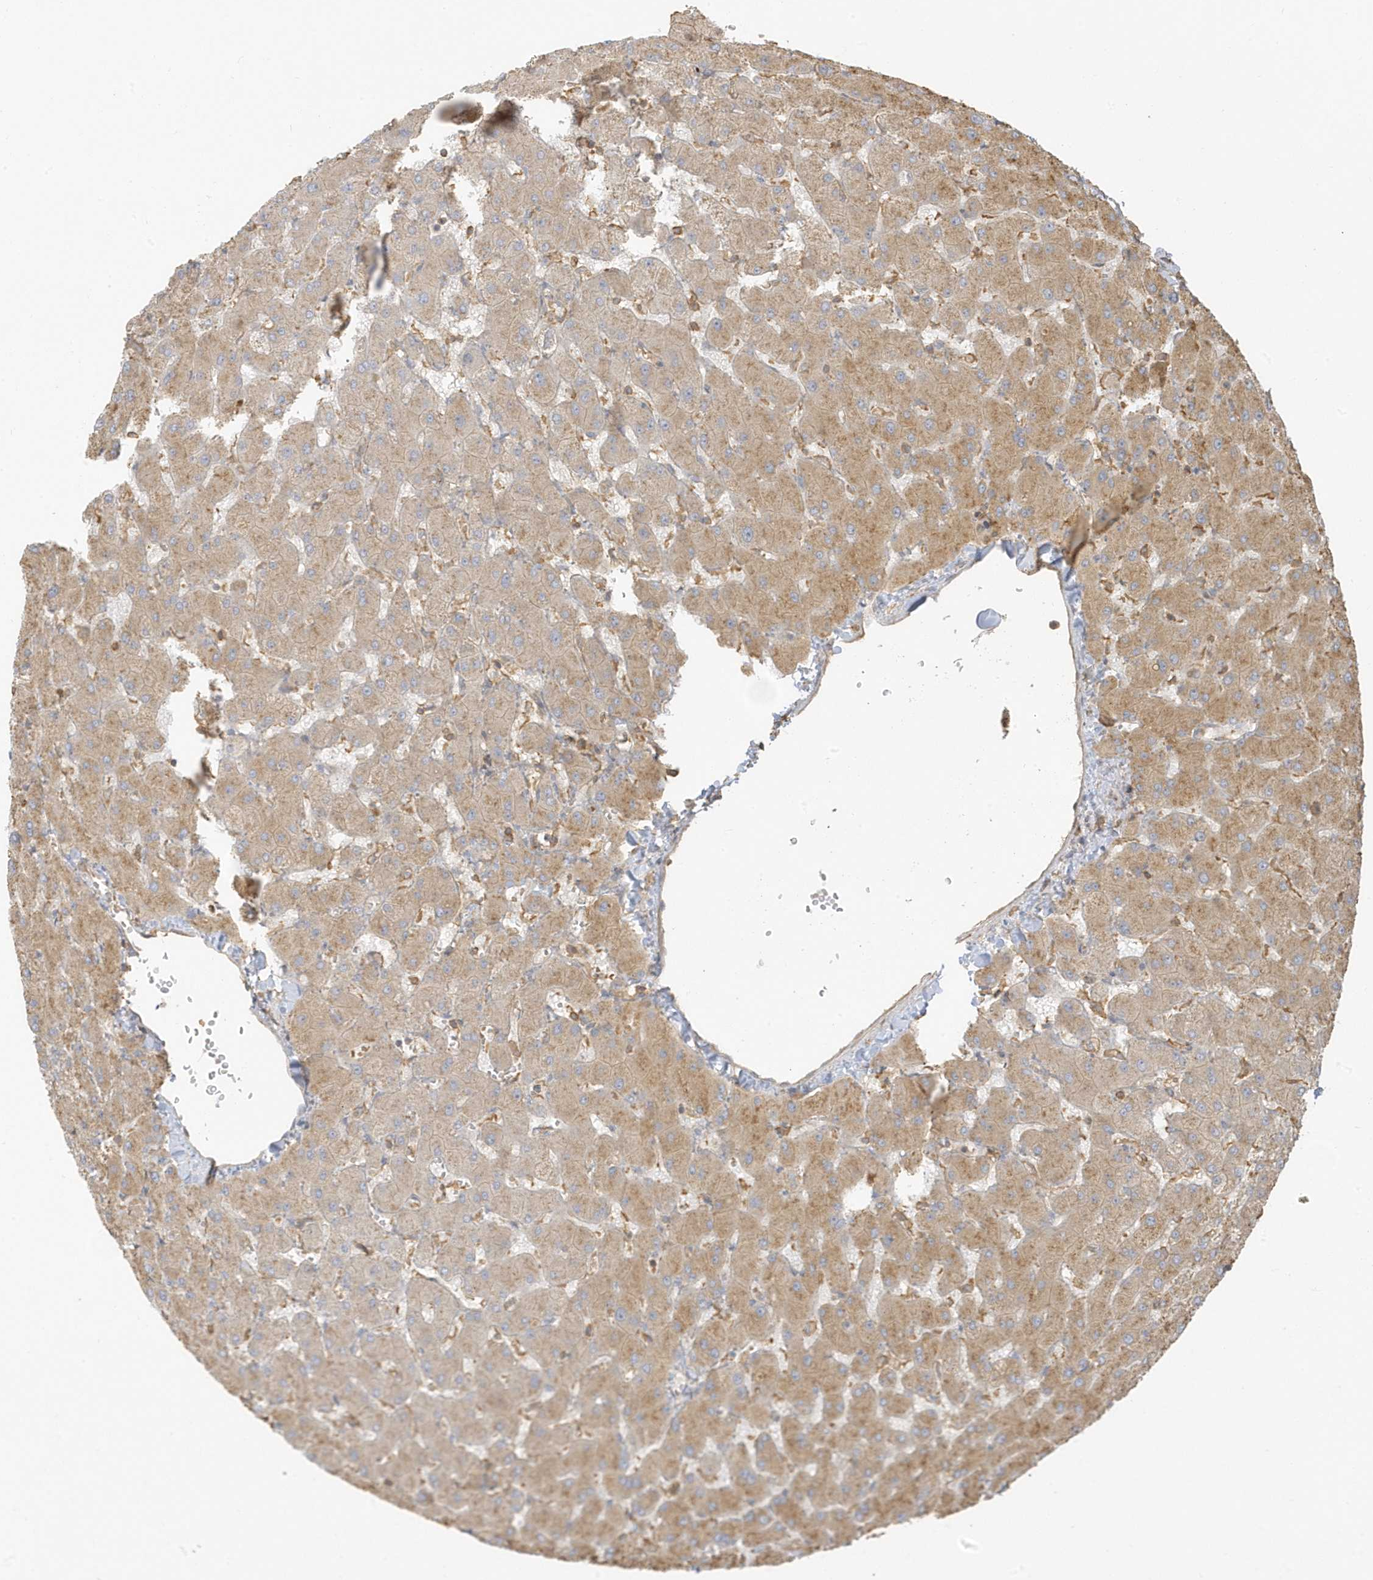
{"staining": {"intensity": "moderate", "quantity": ">75%", "location": "cytoplasmic/membranous"}, "tissue": "liver", "cell_type": "Cholangiocytes", "image_type": "normal", "snomed": [{"axis": "morphology", "description": "Normal tissue, NOS"}, {"axis": "topography", "description": "Liver"}], "caption": "Cholangiocytes exhibit medium levels of moderate cytoplasmic/membranous positivity in approximately >75% of cells in benign human liver.", "gene": "ZBTB8A", "patient": {"sex": "female", "age": 63}}